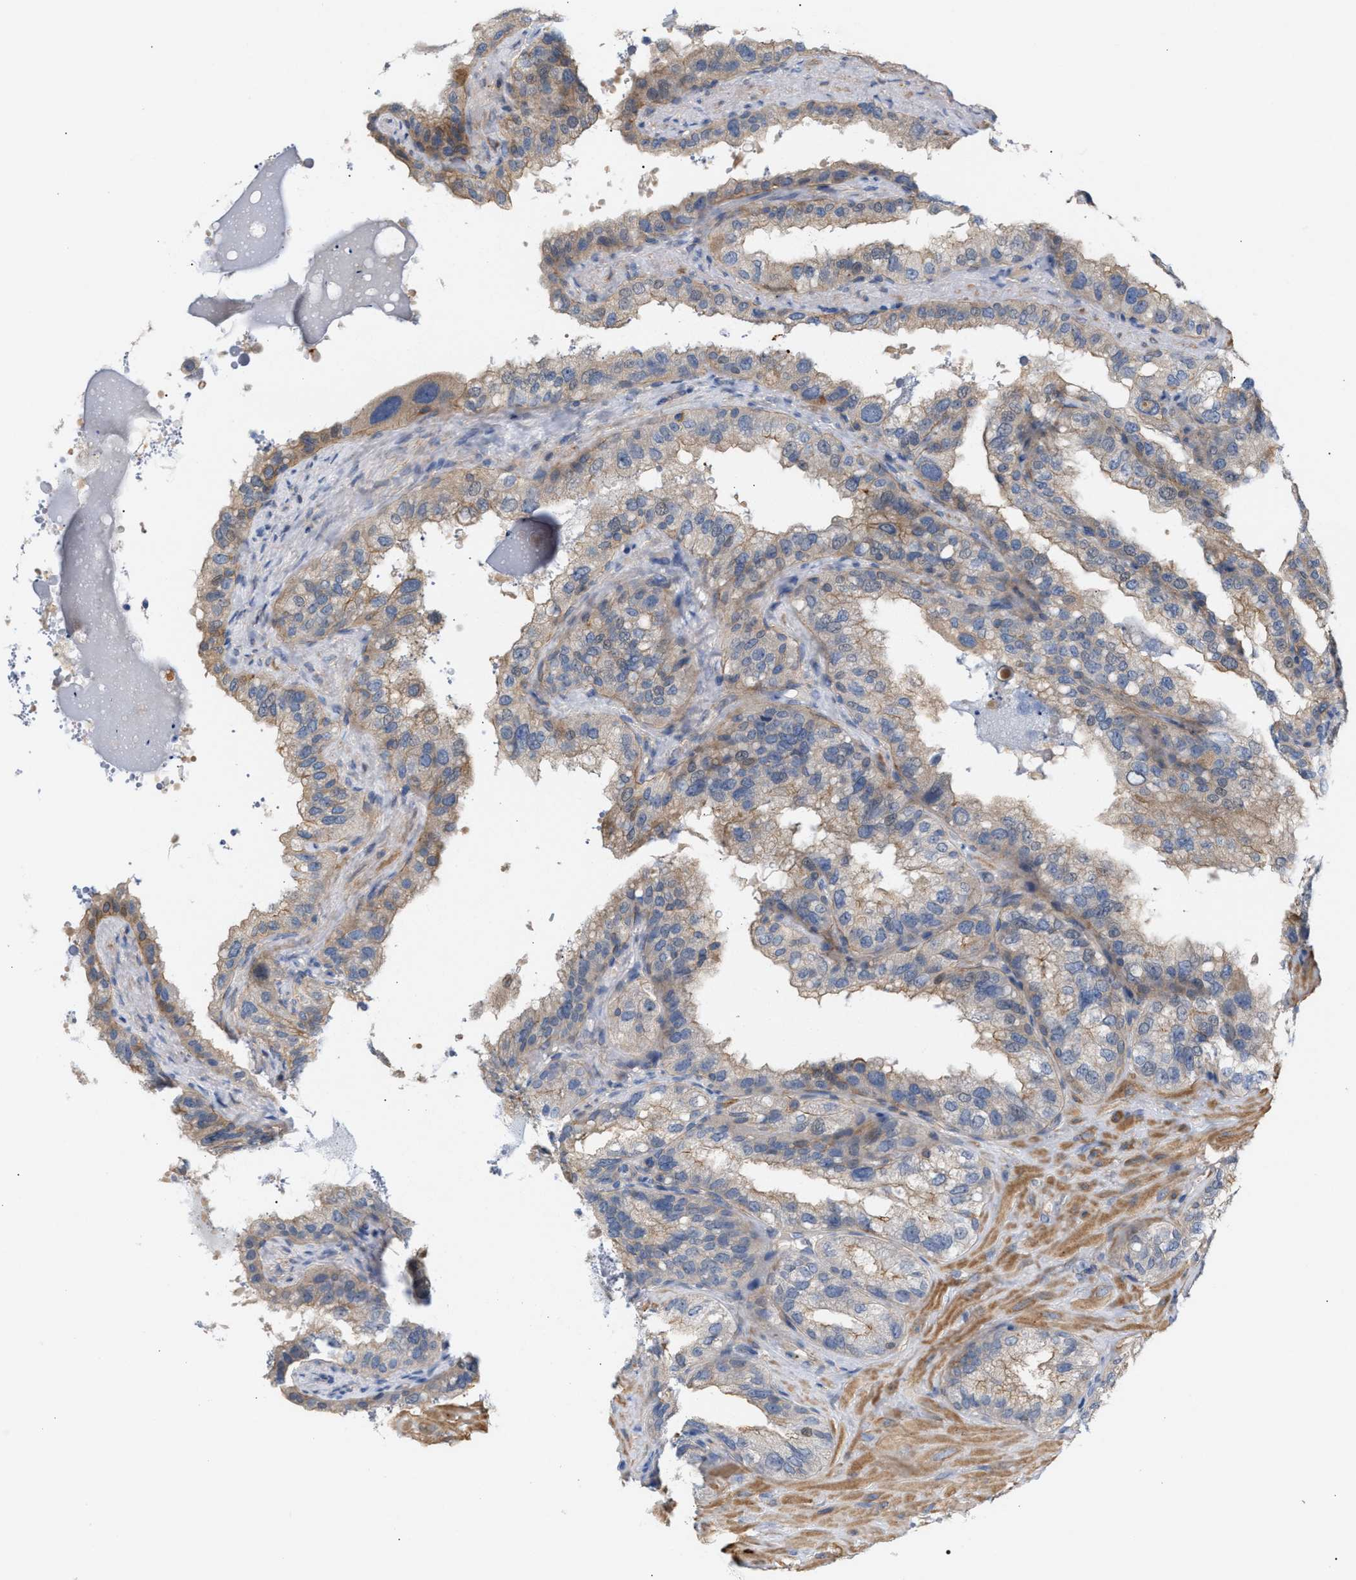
{"staining": {"intensity": "weak", "quantity": ">75%", "location": "cytoplasmic/membranous"}, "tissue": "seminal vesicle", "cell_type": "Glandular cells", "image_type": "normal", "snomed": [{"axis": "morphology", "description": "Normal tissue, NOS"}, {"axis": "topography", "description": "Seminal veicle"}], "caption": "High-power microscopy captured an immunohistochemistry micrograph of benign seminal vesicle, revealing weak cytoplasmic/membranous positivity in approximately >75% of glandular cells.", "gene": "LRCH1", "patient": {"sex": "male", "age": 68}}